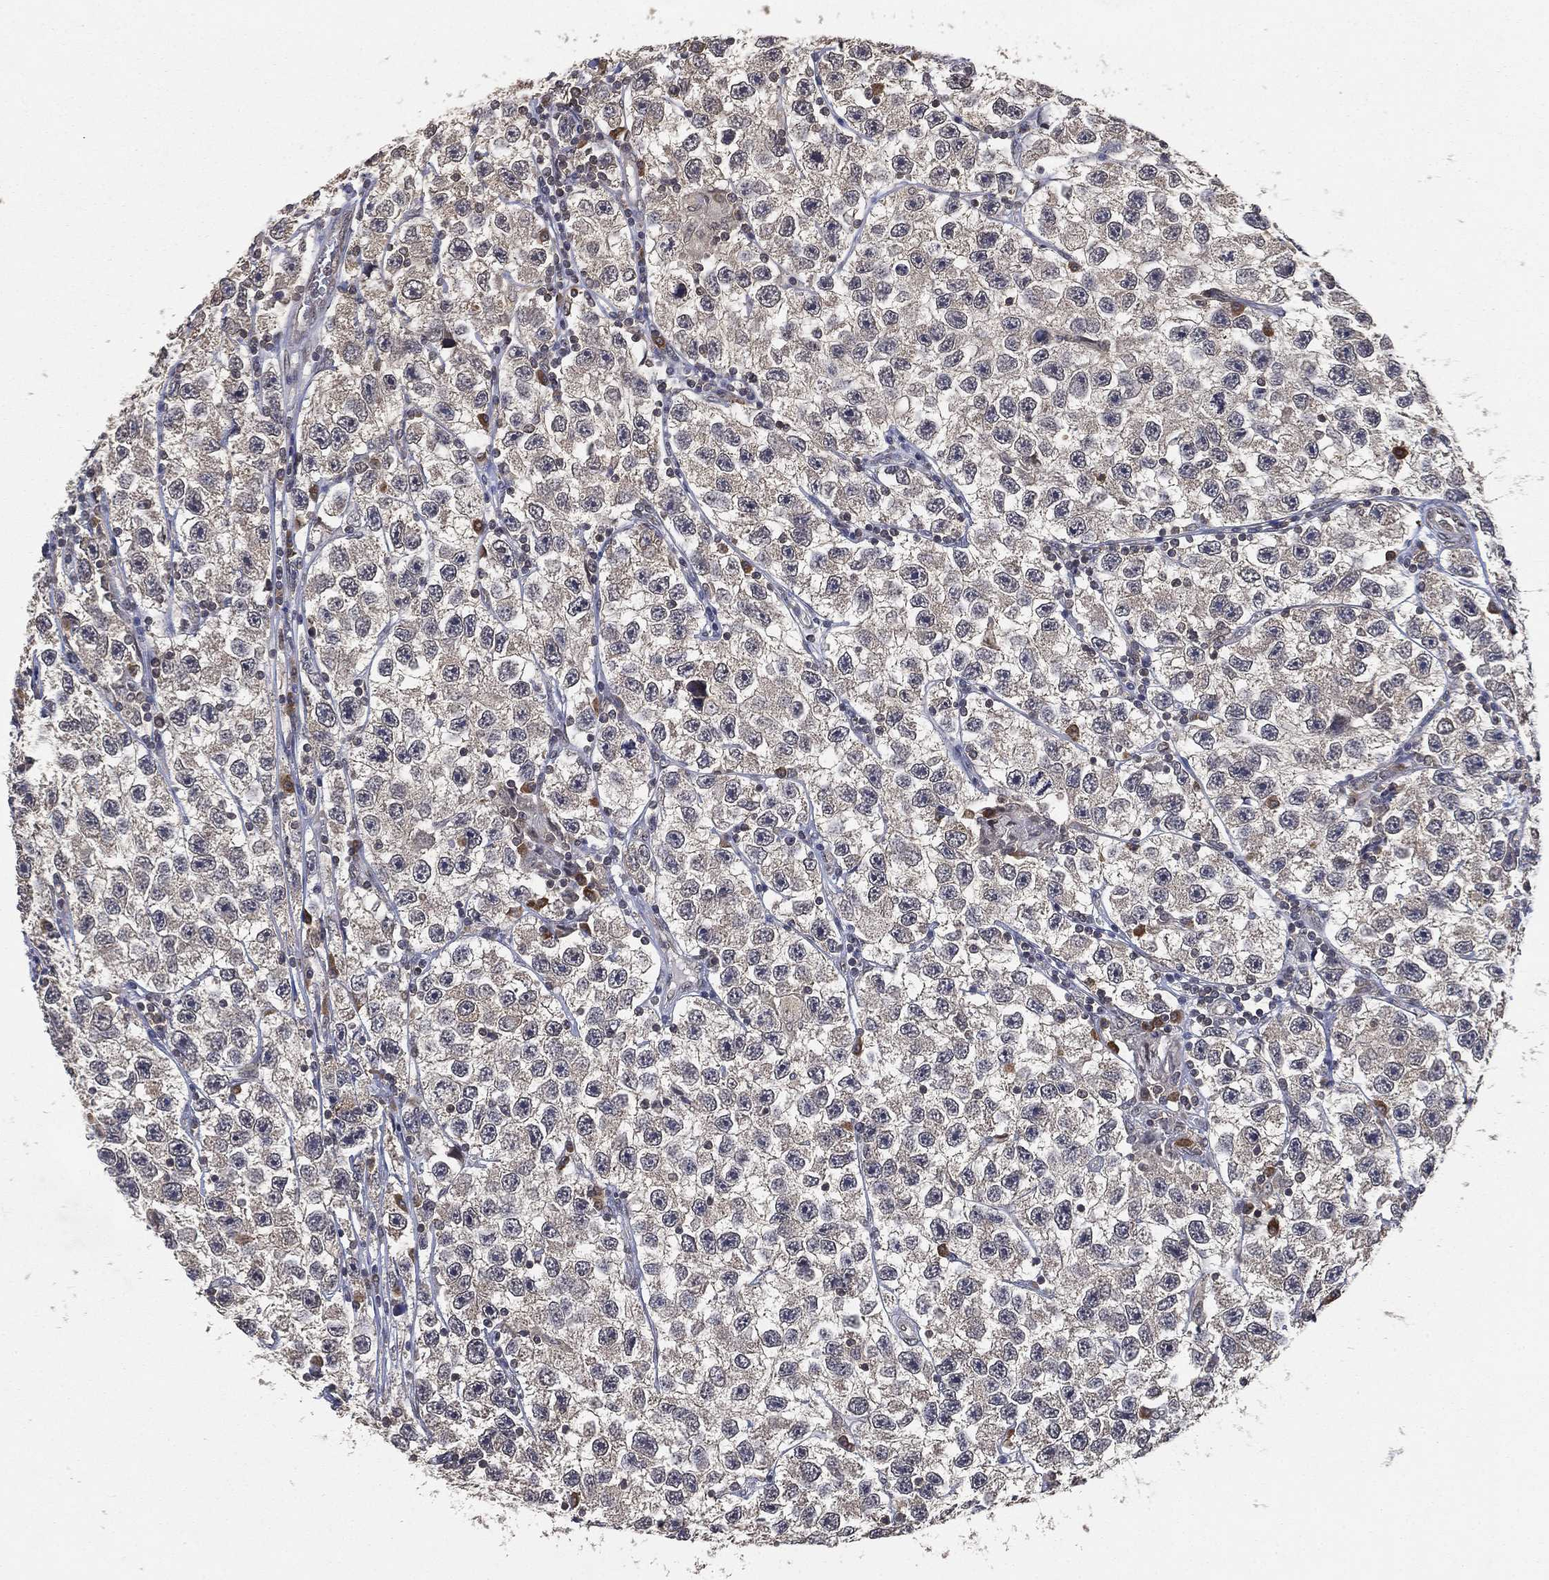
{"staining": {"intensity": "negative", "quantity": "none", "location": "none"}, "tissue": "testis cancer", "cell_type": "Tumor cells", "image_type": "cancer", "snomed": [{"axis": "morphology", "description": "Seminoma, NOS"}, {"axis": "topography", "description": "Testis"}], "caption": "High power microscopy image of an immunohistochemistry (IHC) micrograph of testis cancer, revealing no significant positivity in tumor cells. (Stains: DAB immunohistochemistry (IHC) with hematoxylin counter stain, Microscopy: brightfield microscopy at high magnification).", "gene": "UBA5", "patient": {"sex": "male", "age": 26}}